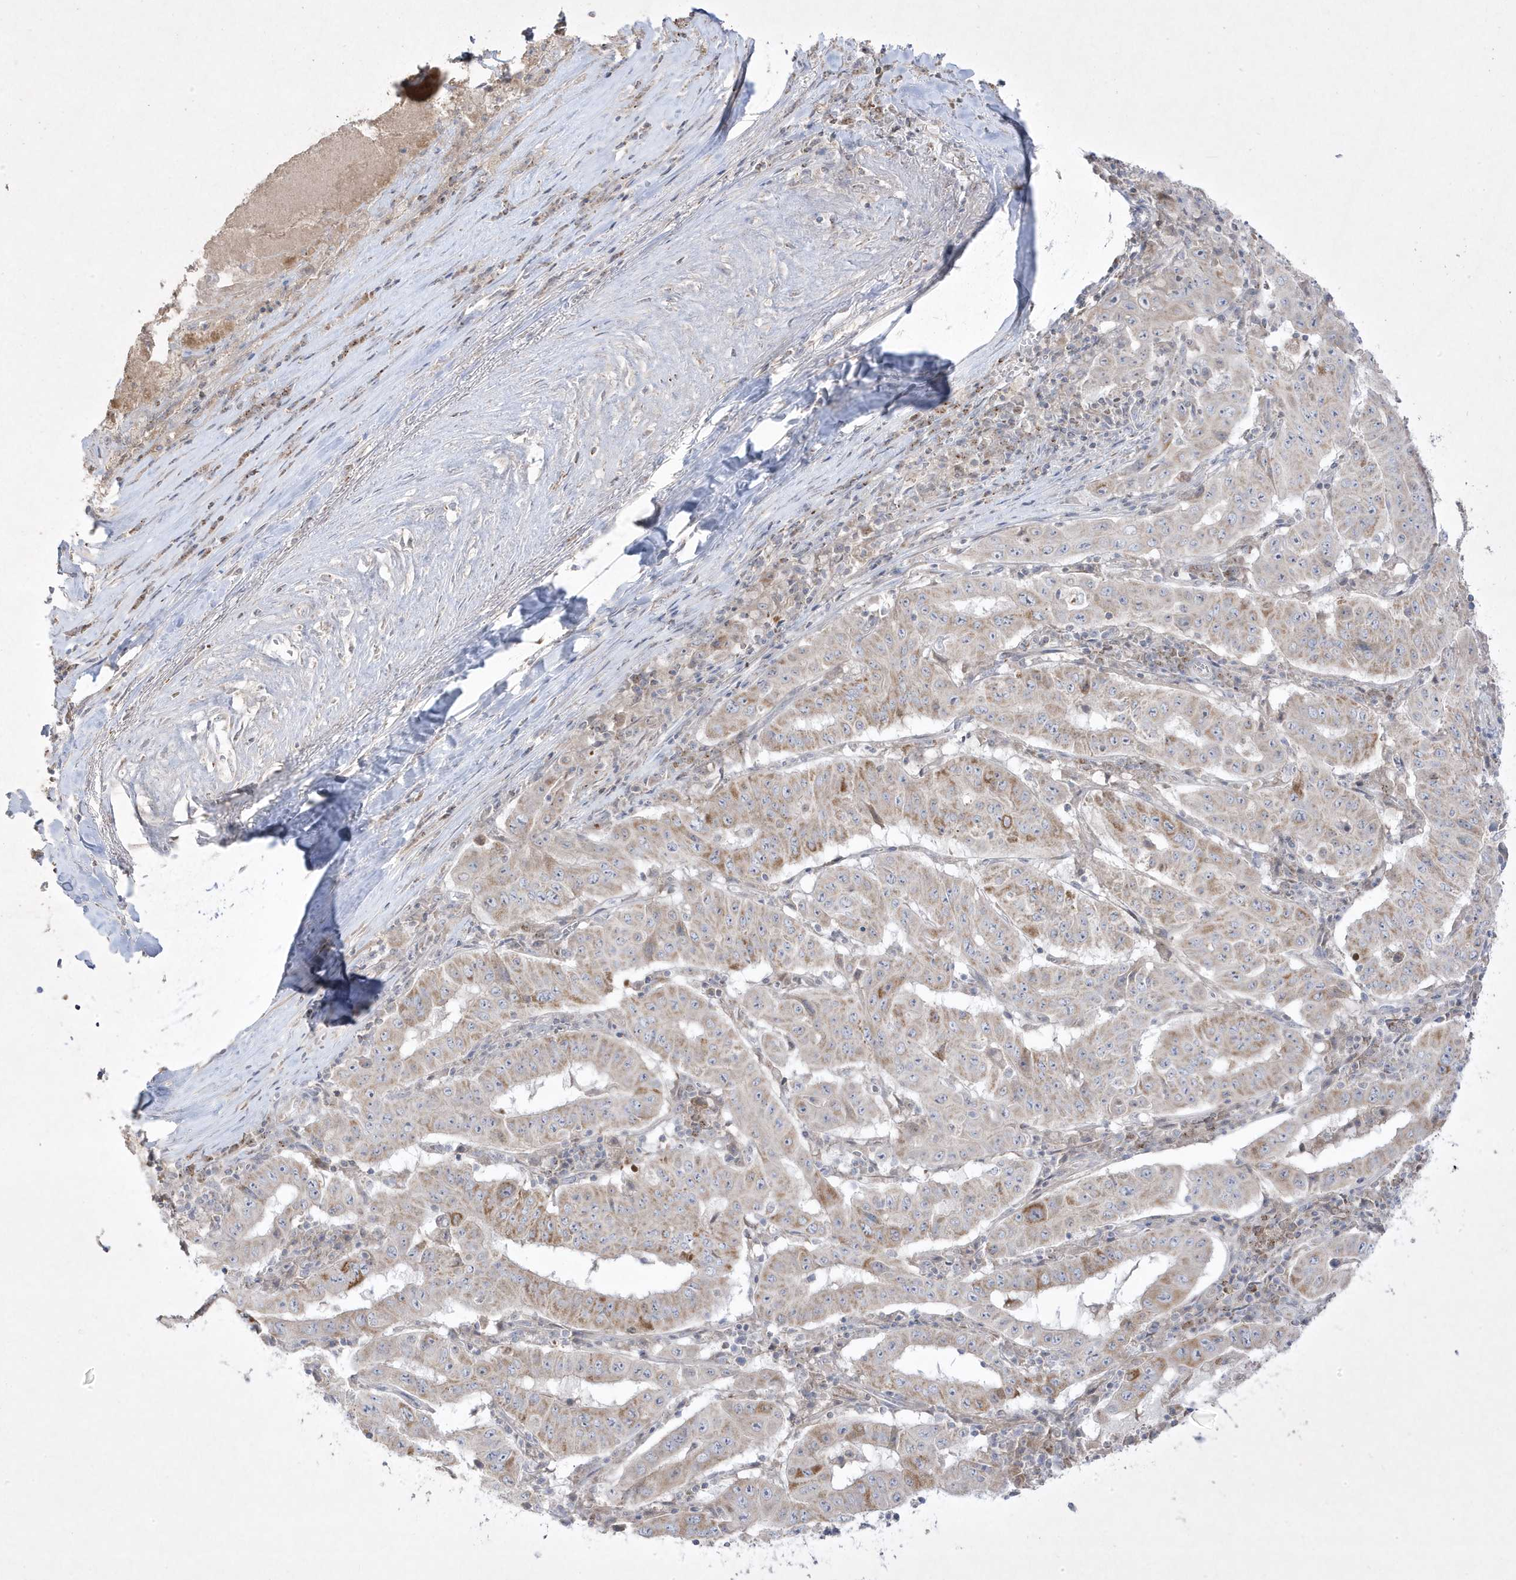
{"staining": {"intensity": "moderate", "quantity": "25%-75%", "location": "cytoplasmic/membranous"}, "tissue": "pancreatic cancer", "cell_type": "Tumor cells", "image_type": "cancer", "snomed": [{"axis": "morphology", "description": "Adenocarcinoma, NOS"}, {"axis": "topography", "description": "Pancreas"}], "caption": "Approximately 25%-75% of tumor cells in human adenocarcinoma (pancreatic) reveal moderate cytoplasmic/membranous protein positivity as visualized by brown immunohistochemical staining.", "gene": "ADAMTSL3", "patient": {"sex": "male", "age": 63}}